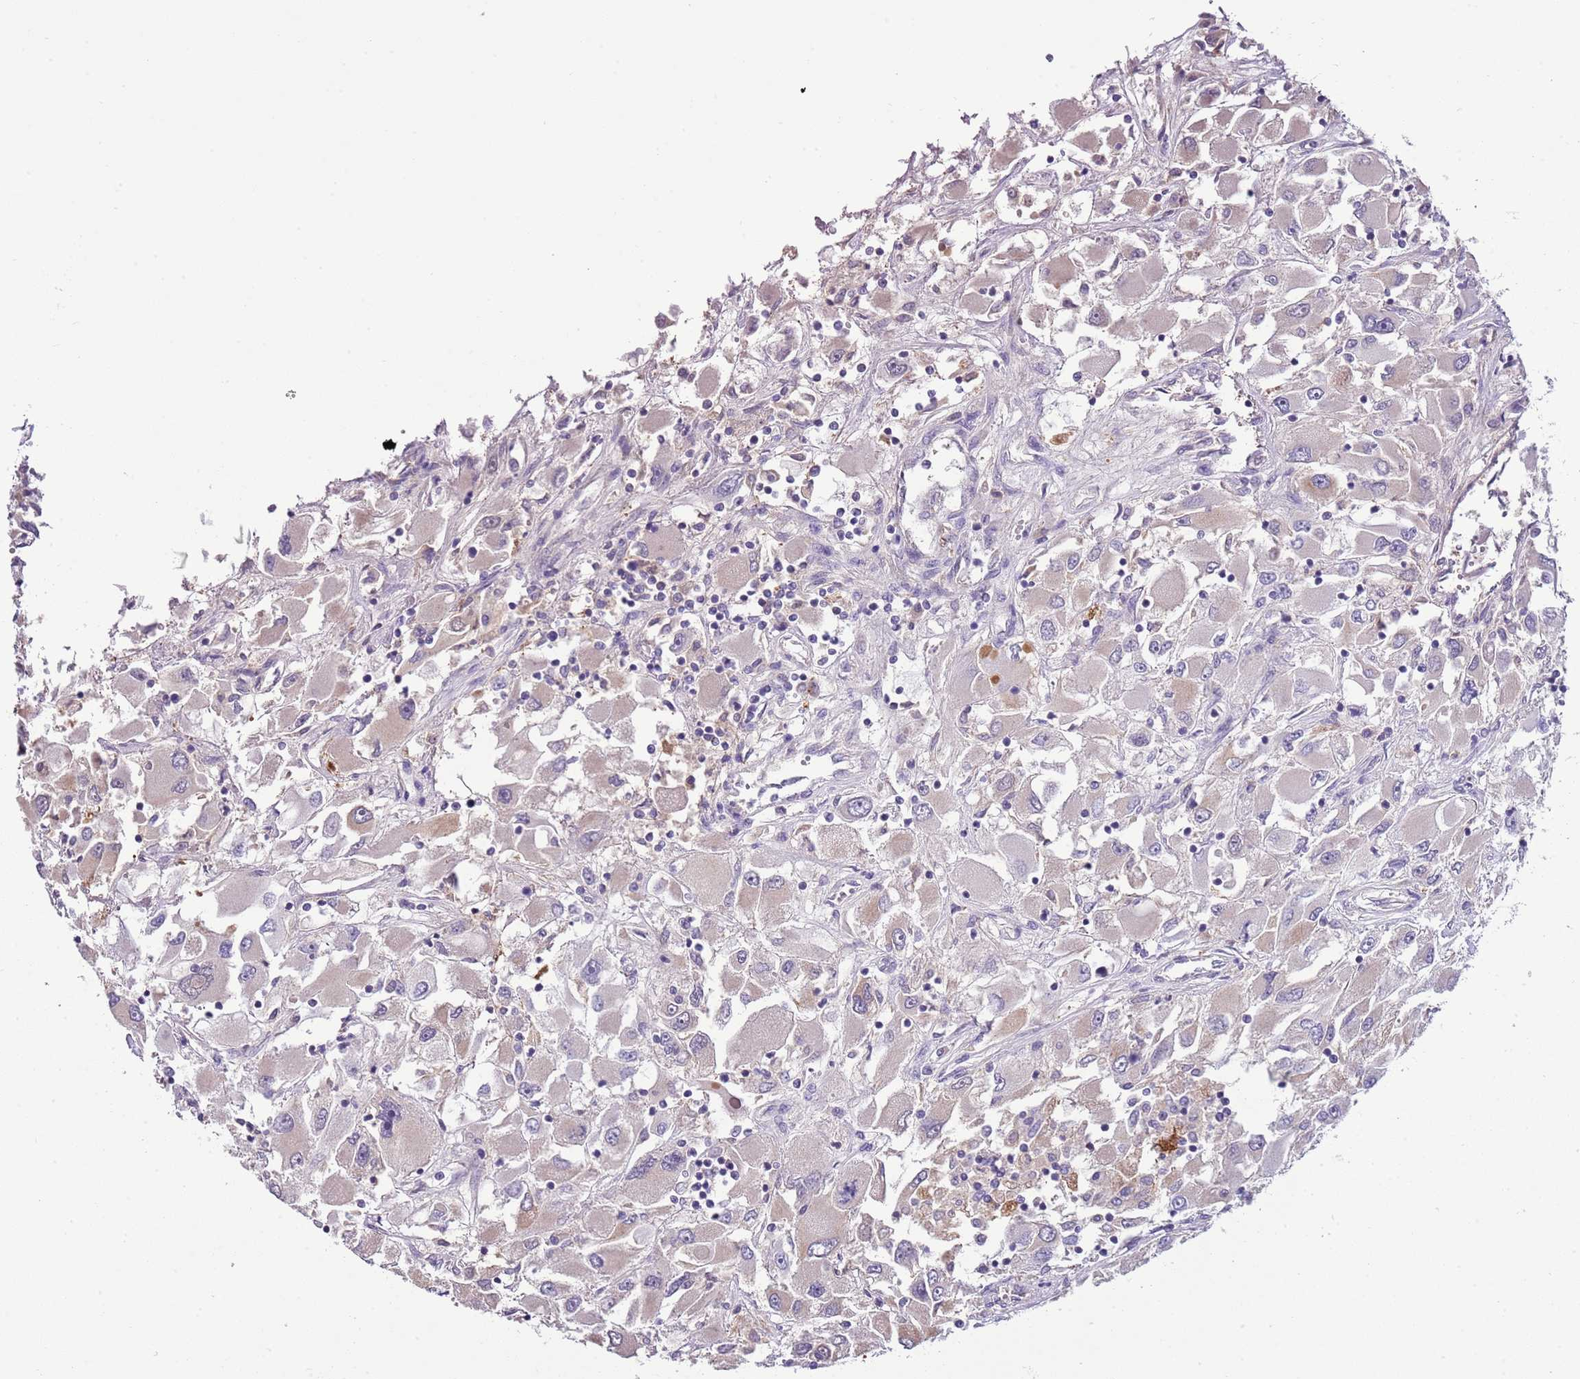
{"staining": {"intensity": "negative", "quantity": "none", "location": "none"}, "tissue": "renal cancer", "cell_type": "Tumor cells", "image_type": "cancer", "snomed": [{"axis": "morphology", "description": "Adenocarcinoma, NOS"}, {"axis": "topography", "description": "Kidney"}], "caption": "The image exhibits no staining of tumor cells in renal cancer.", "gene": "HES3", "patient": {"sex": "female", "age": 52}}